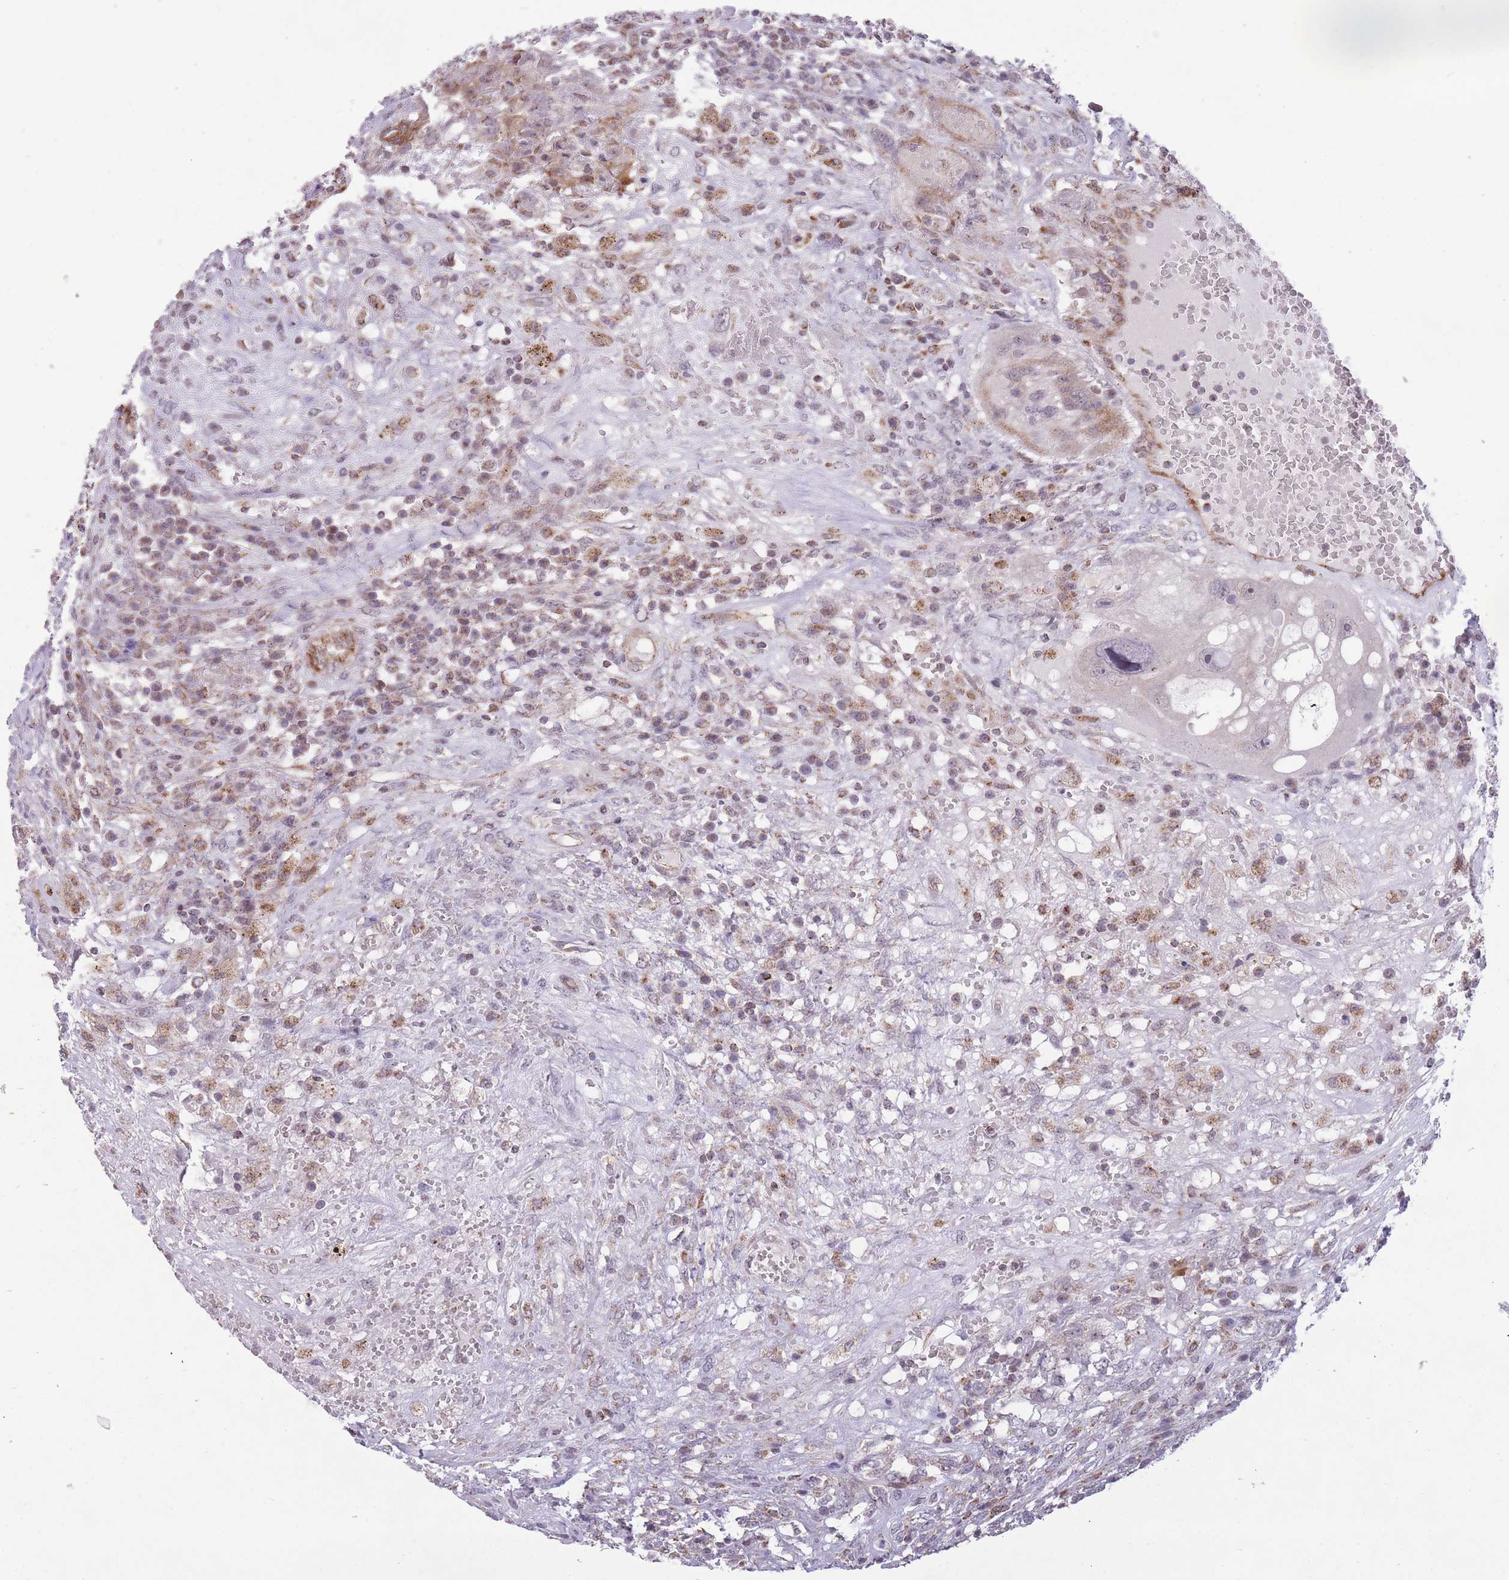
{"staining": {"intensity": "moderate", "quantity": "<25%", "location": "nuclear"}, "tissue": "testis cancer", "cell_type": "Tumor cells", "image_type": "cancer", "snomed": [{"axis": "morphology", "description": "Carcinoma, Embryonal, NOS"}, {"axis": "topography", "description": "Testis"}], "caption": "A histopathology image of human embryonal carcinoma (testis) stained for a protein exhibits moderate nuclear brown staining in tumor cells. (Brightfield microscopy of DAB IHC at high magnification).", "gene": "DPYSL4", "patient": {"sex": "male", "age": 26}}